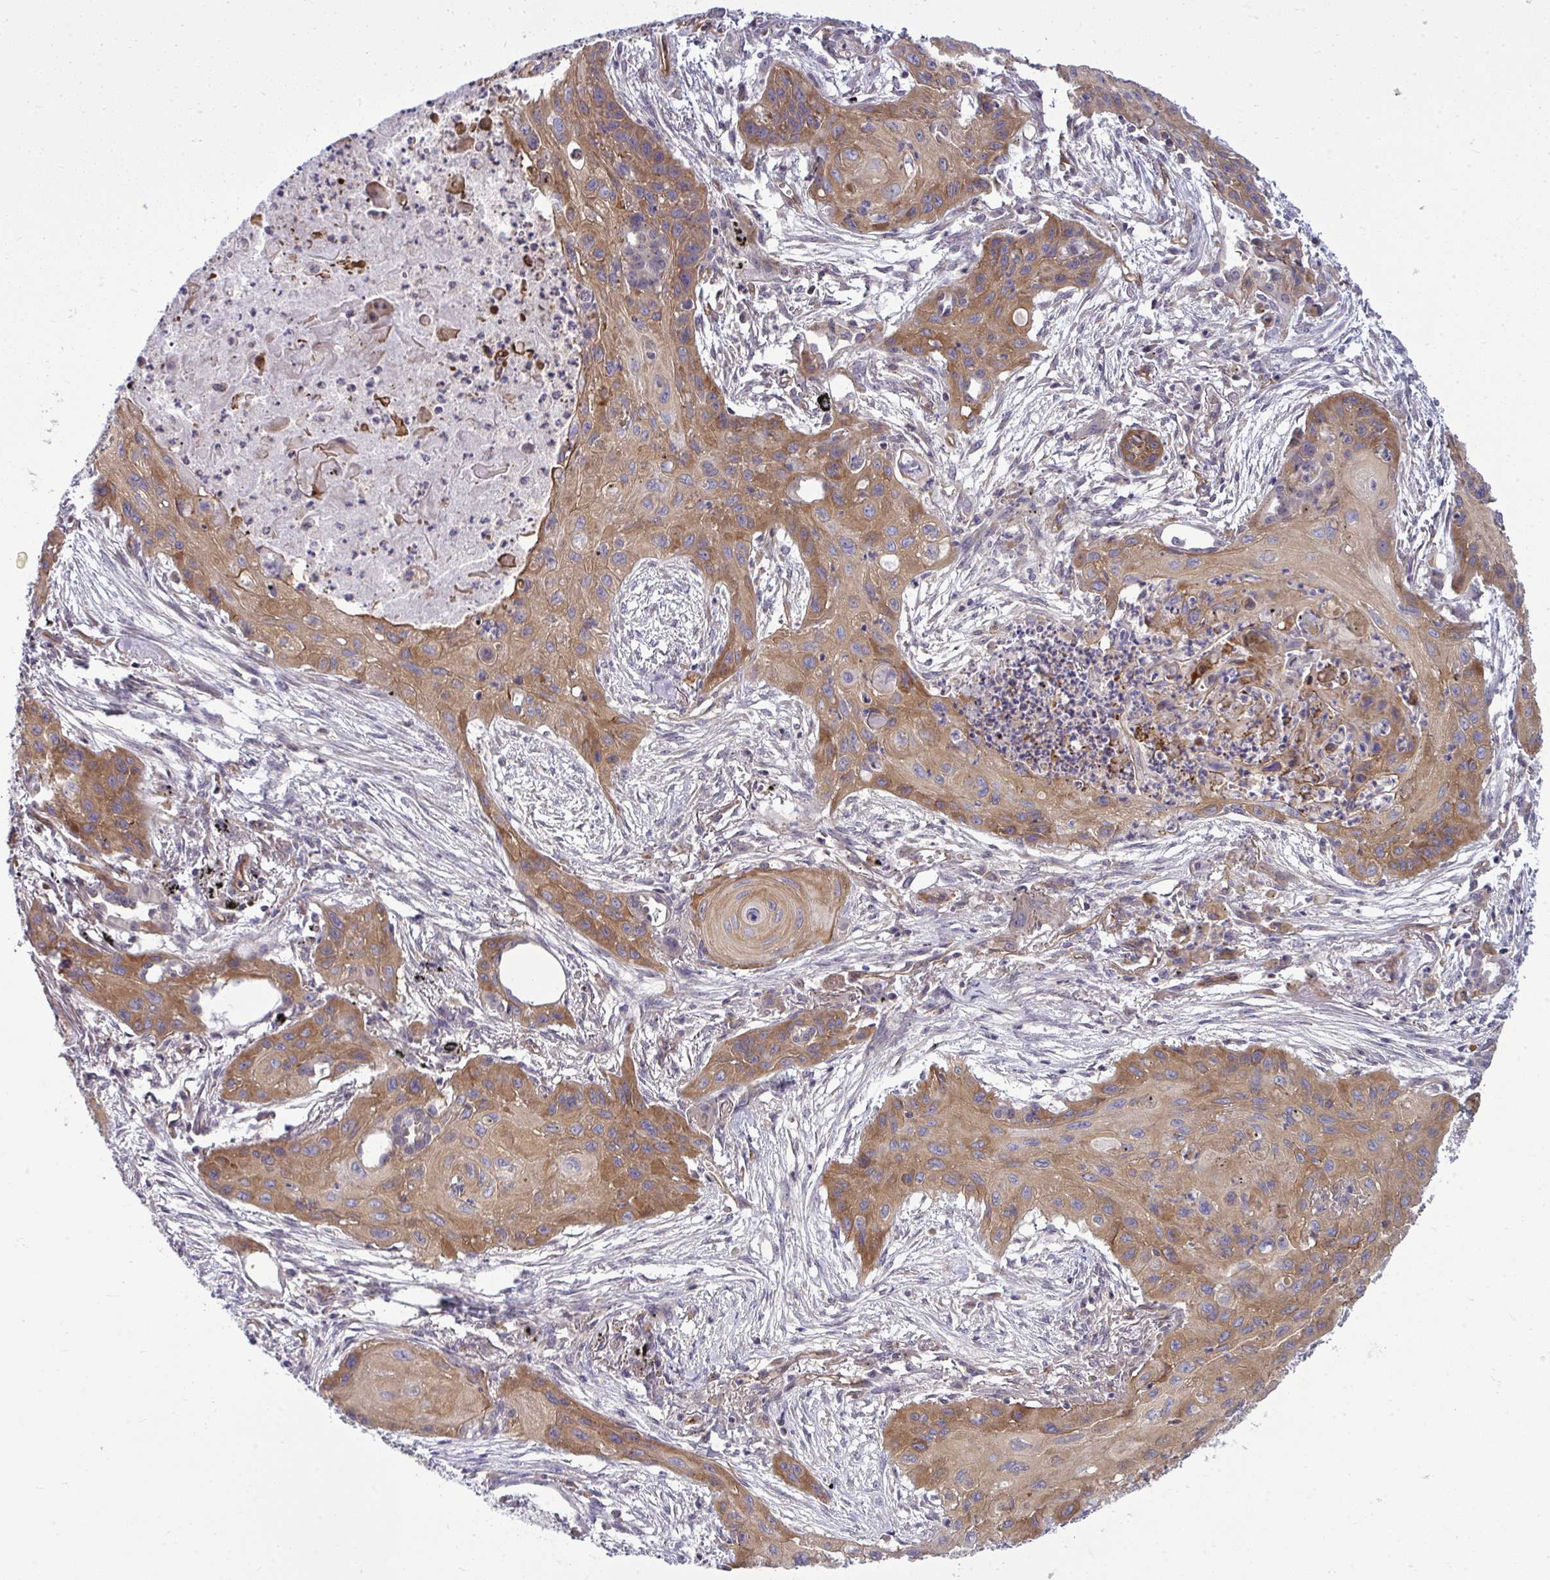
{"staining": {"intensity": "moderate", "quantity": ">75%", "location": "cytoplasmic/membranous"}, "tissue": "lung cancer", "cell_type": "Tumor cells", "image_type": "cancer", "snomed": [{"axis": "morphology", "description": "Squamous cell carcinoma, NOS"}, {"axis": "topography", "description": "Lung"}], "caption": "Immunohistochemical staining of lung cancer (squamous cell carcinoma) exhibits medium levels of moderate cytoplasmic/membranous expression in about >75% of tumor cells.", "gene": "FUT10", "patient": {"sex": "male", "age": 71}}